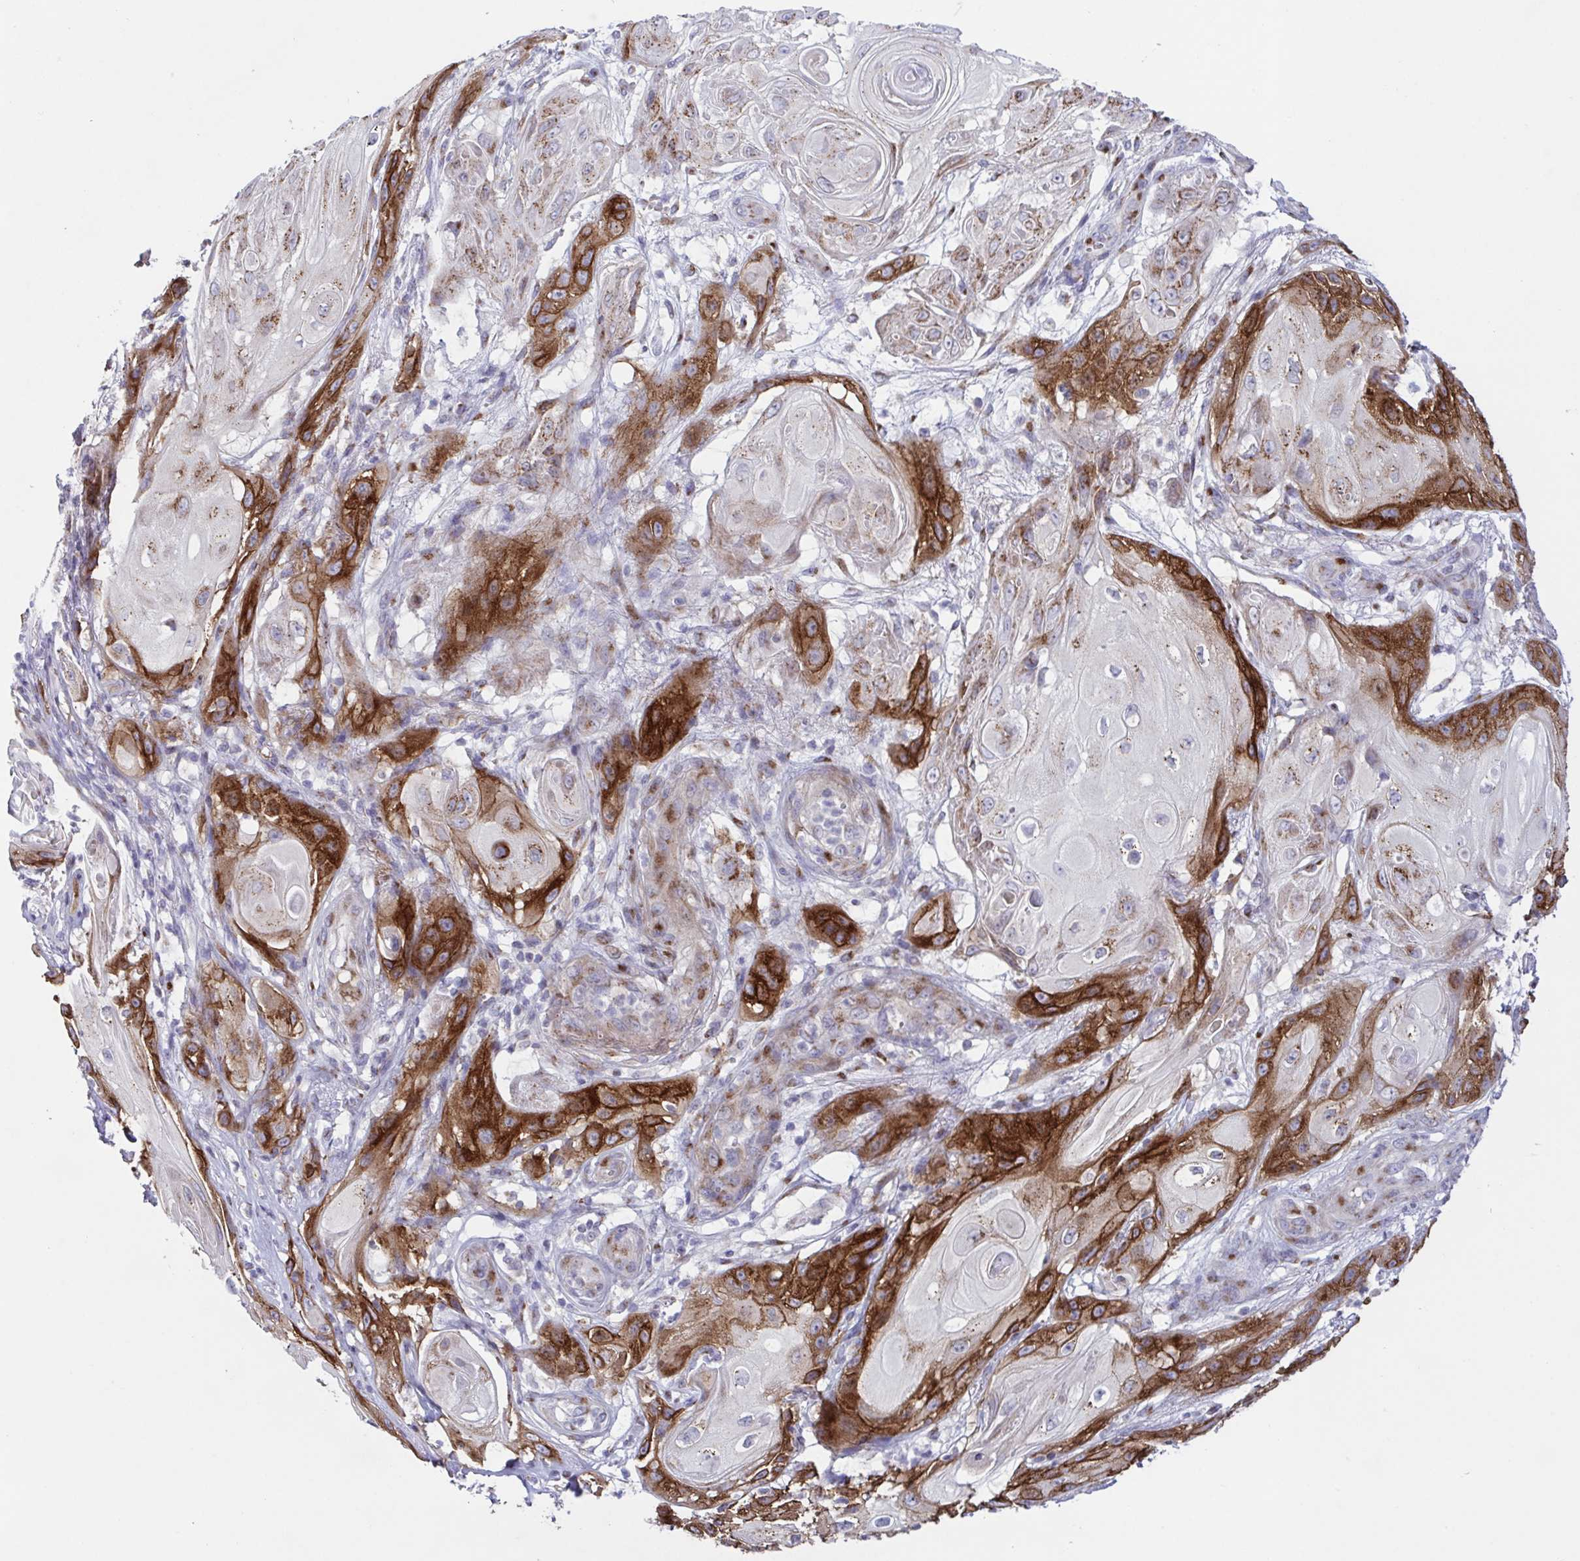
{"staining": {"intensity": "strong", "quantity": "25%-75%", "location": "cytoplasmic/membranous"}, "tissue": "skin cancer", "cell_type": "Tumor cells", "image_type": "cancer", "snomed": [{"axis": "morphology", "description": "Squamous cell carcinoma, NOS"}, {"axis": "topography", "description": "Skin"}], "caption": "This is a photomicrograph of IHC staining of skin cancer (squamous cell carcinoma), which shows strong positivity in the cytoplasmic/membranous of tumor cells.", "gene": "COL17A1", "patient": {"sex": "male", "age": 62}}